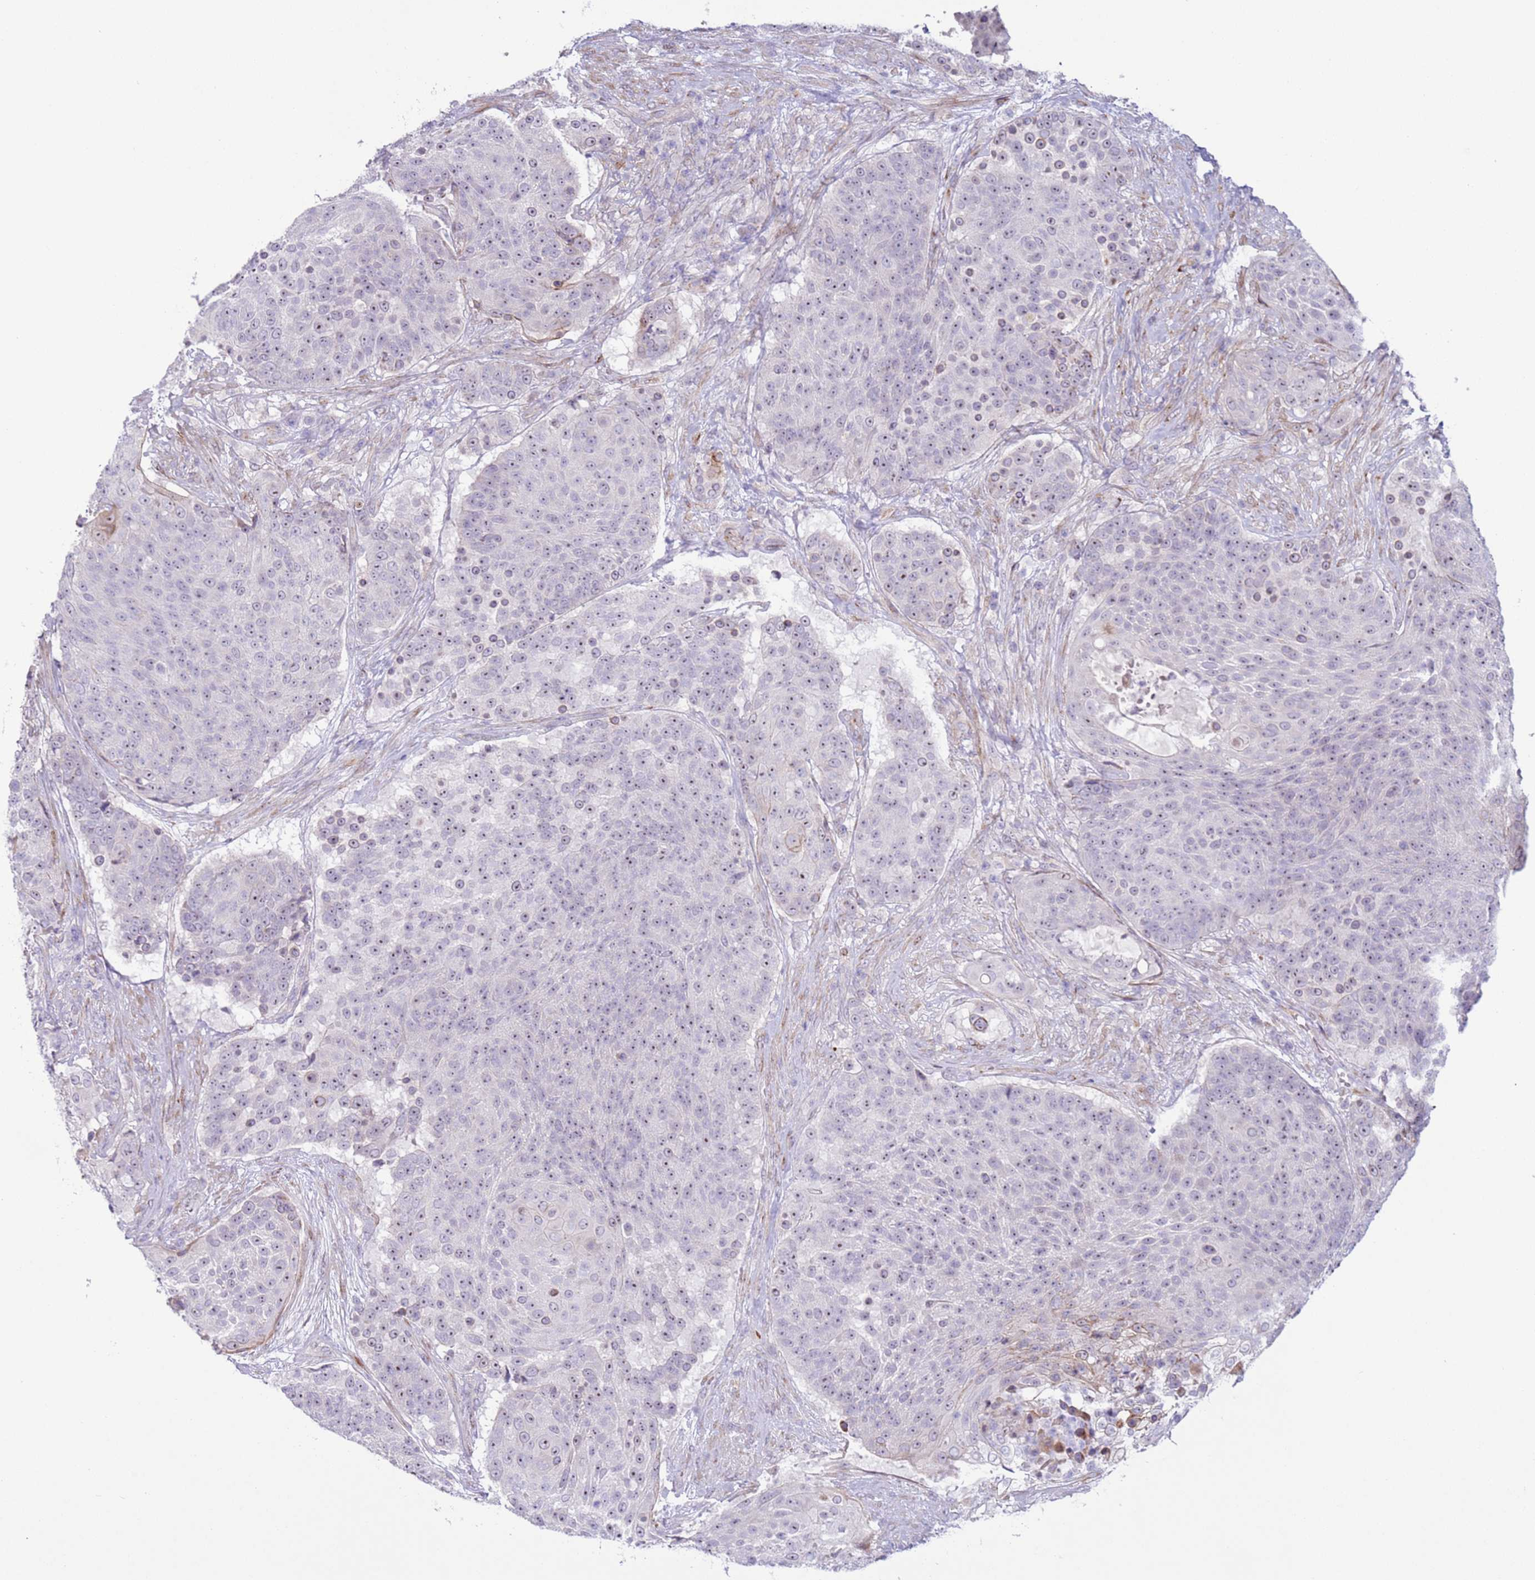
{"staining": {"intensity": "weak", "quantity": "25%-75%", "location": "nuclear"}, "tissue": "urothelial cancer", "cell_type": "Tumor cells", "image_type": "cancer", "snomed": [{"axis": "morphology", "description": "Urothelial carcinoma, High grade"}, {"axis": "topography", "description": "Urinary bladder"}], "caption": "This histopathology image exhibits immunohistochemistry (IHC) staining of high-grade urothelial carcinoma, with low weak nuclear expression in approximately 25%-75% of tumor cells.", "gene": "HEATR1", "patient": {"sex": "female", "age": 63}}